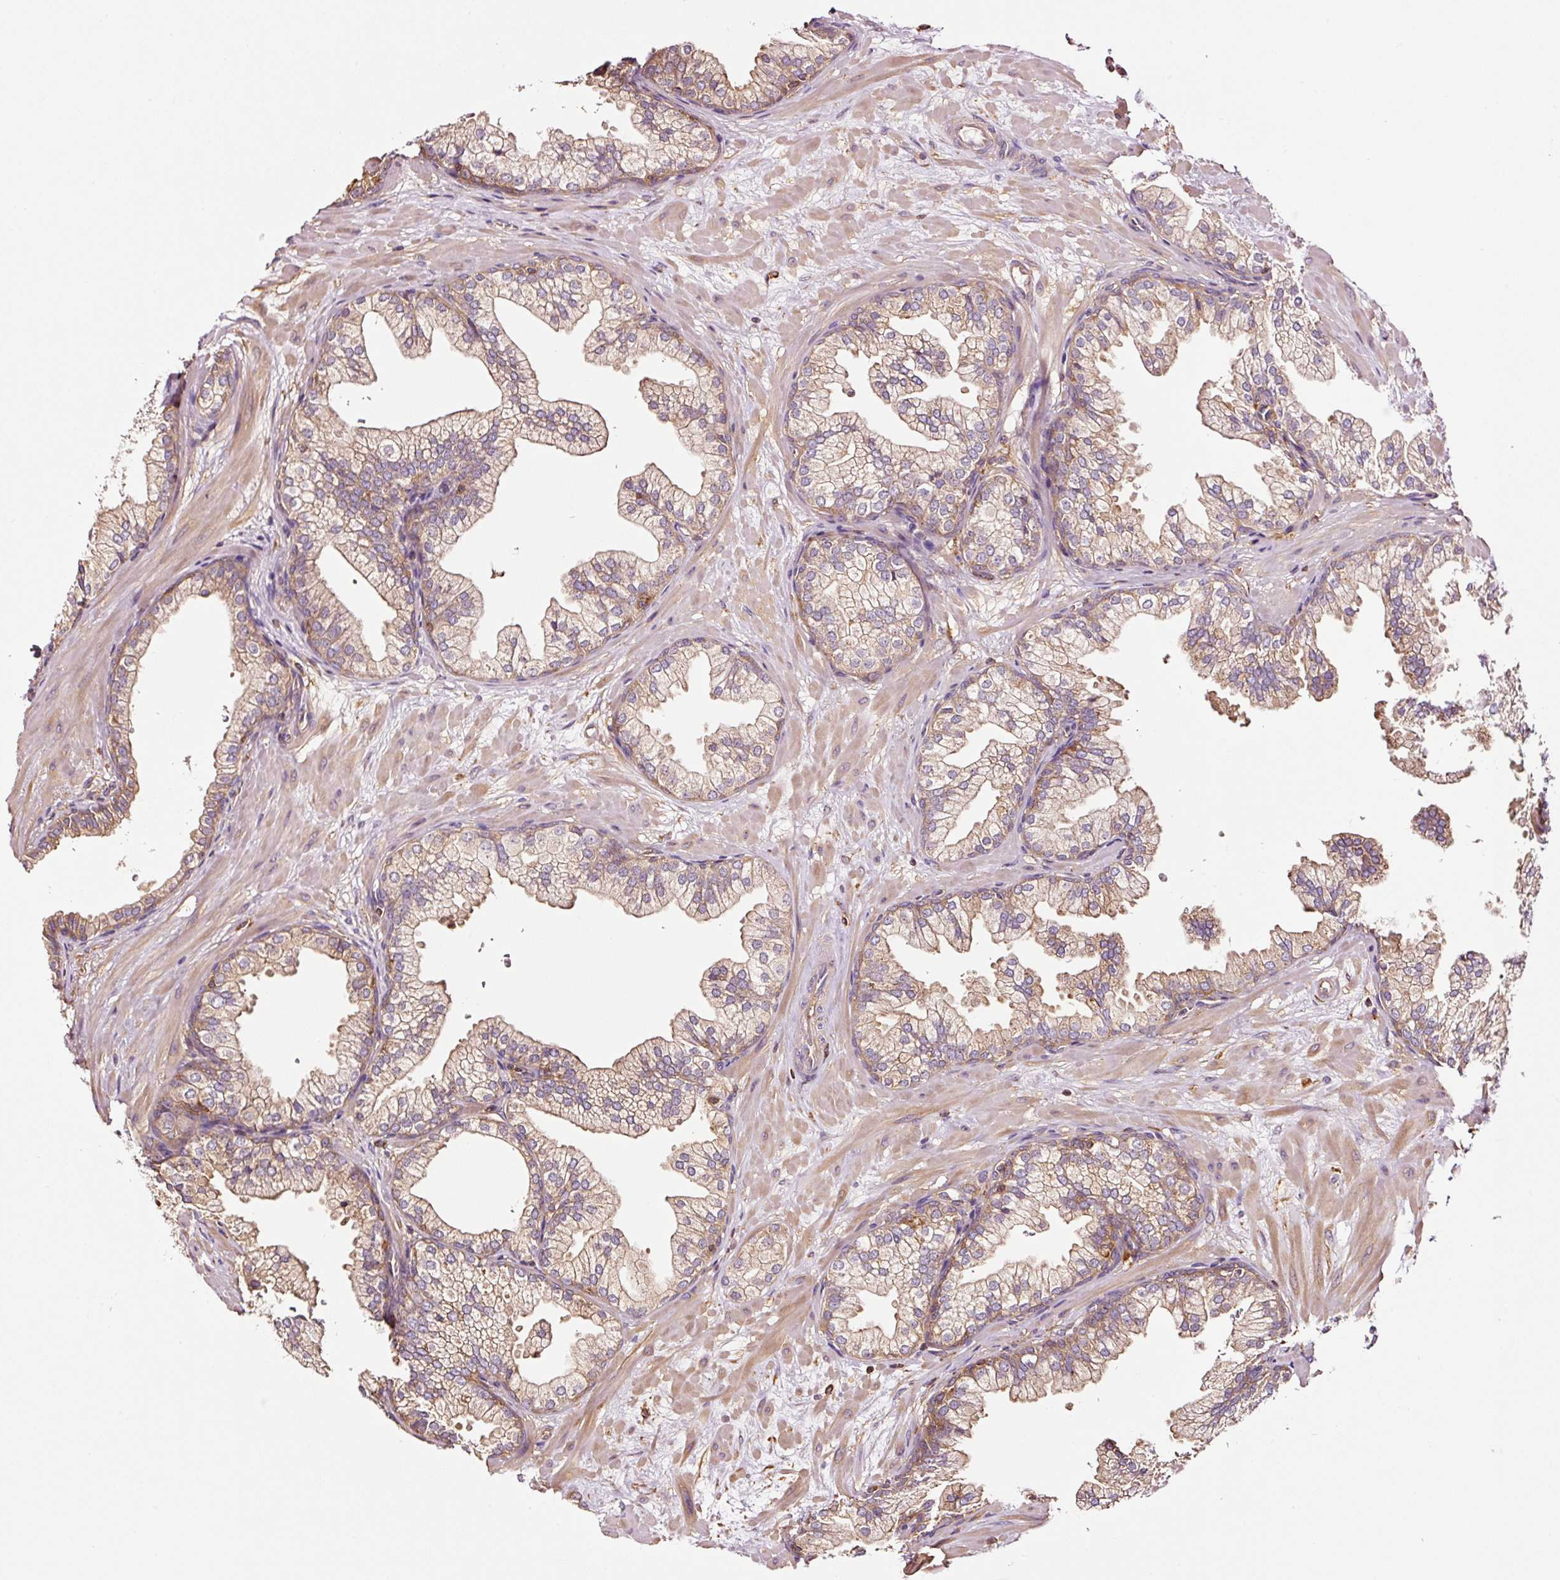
{"staining": {"intensity": "weak", "quantity": ">75%", "location": "cytoplasmic/membranous"}, "tissue": "prostate", "cell_type": "Glandular cells", "image_type": "normal", "snomed": [{"axis": "morphology", "description": "Normal tissue, NOS"}, {"axis": "topography", "description": "Prostate"}, {"axis": "topography", "description": "Peripheral nerve tissue"}], "caption": "Weak cytoplasmic/membranous protein expression is seen in approximately >75% of glandular cells in prostate.", "gene": "METAP1", "patient": {"sex": "male", "age": 61}}